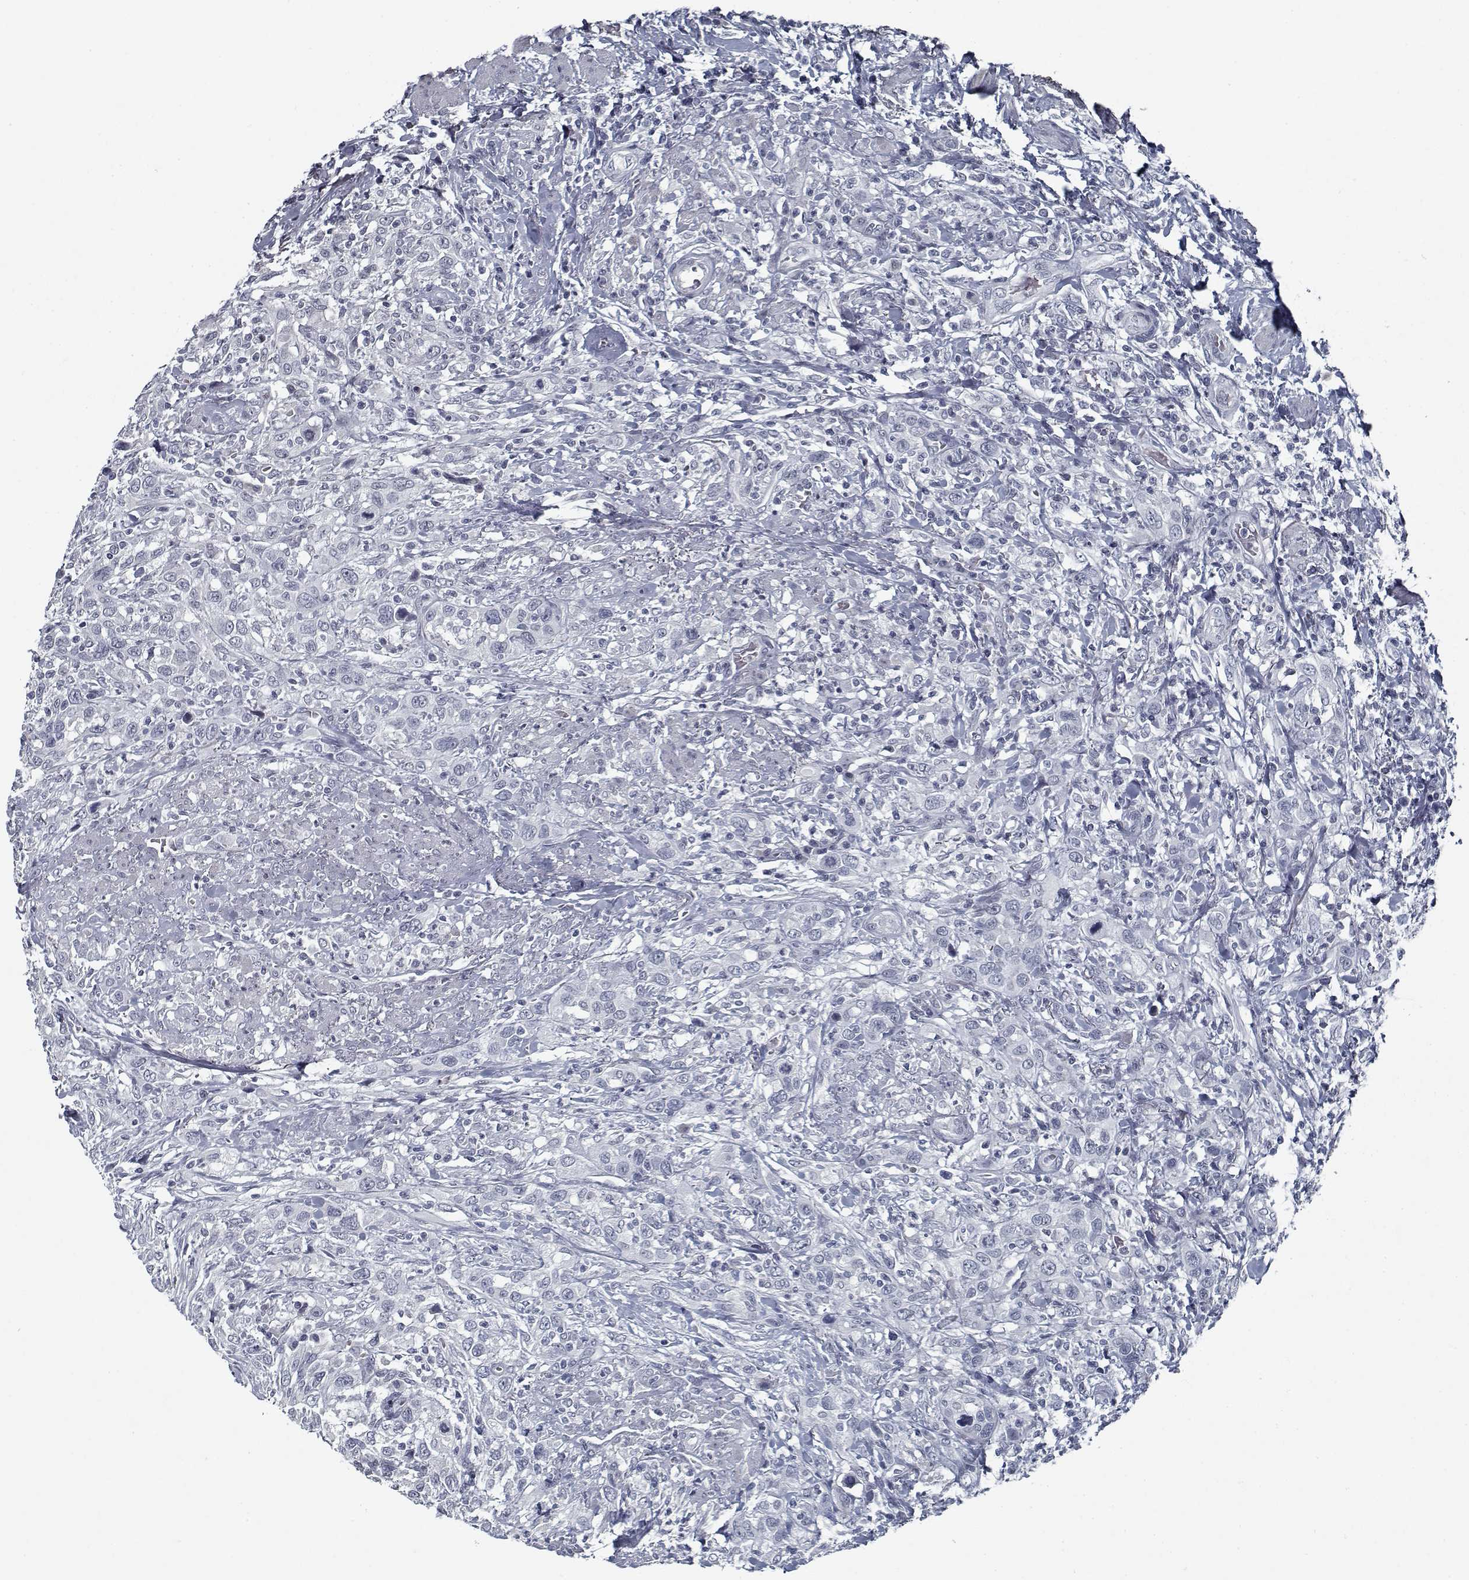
{"staining": {"intensity": "negative", "quantity": "none", "location": "none"}, "tissue": "urothelial cancer", "cell_type": "Tumor cells", "image_type": "cancer", "snomed": [{"axis": "morphology", "description": "Urothelial carcinoma, NOS"}, {"axis": "morphology", "description": "Urothelial carcinoma, High grade"}, {"axis": "topography", "description": "Urinary bladder"}], "caption": "This is a histopathology image of IHC staining of urothelial cancer, which shows no positivity in tumor cells.", "gene": "GAD2", "patient": {"sex": "female", "age": 64}}